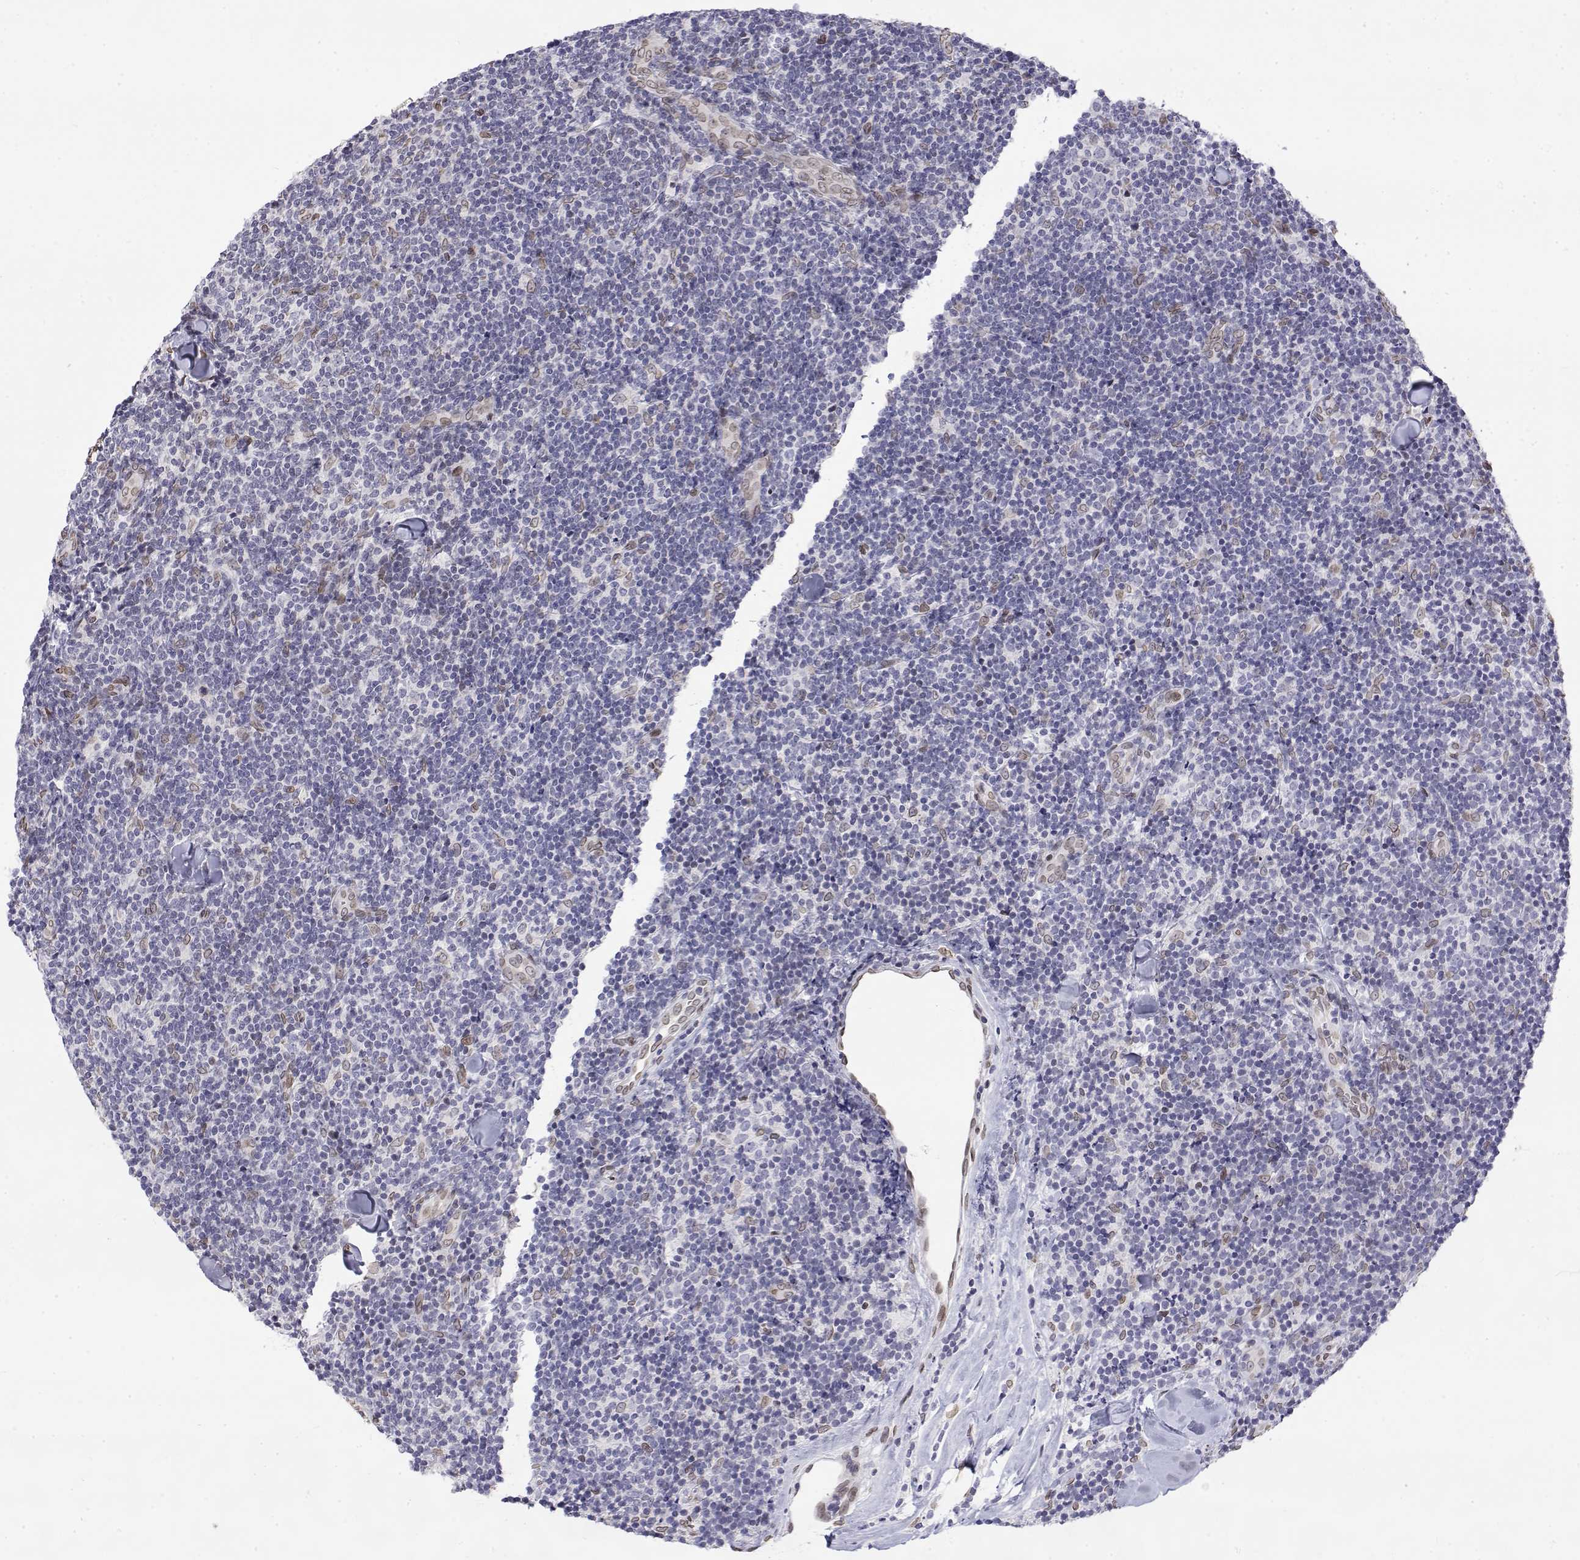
{"staining": {"intensity": "negative", "quantity": "none", "location": "none"}, "tissue": "lymphoma", "cell_type": "Tumor cells", "image_type": "cancer", "snomed": [{"axis": "morphology", "description": "Malignant lymphoma, non-Hodgkin's type, Low grade"}, {"axis": "topography", "description": "Lymph node"}], "caption": "The immunohistochemistry photomicrograph has no significant positivity in tumor cells of lymphoma tissue.", "gene": "ZNF532", "patient": {"sex": "female", "age": 56}}